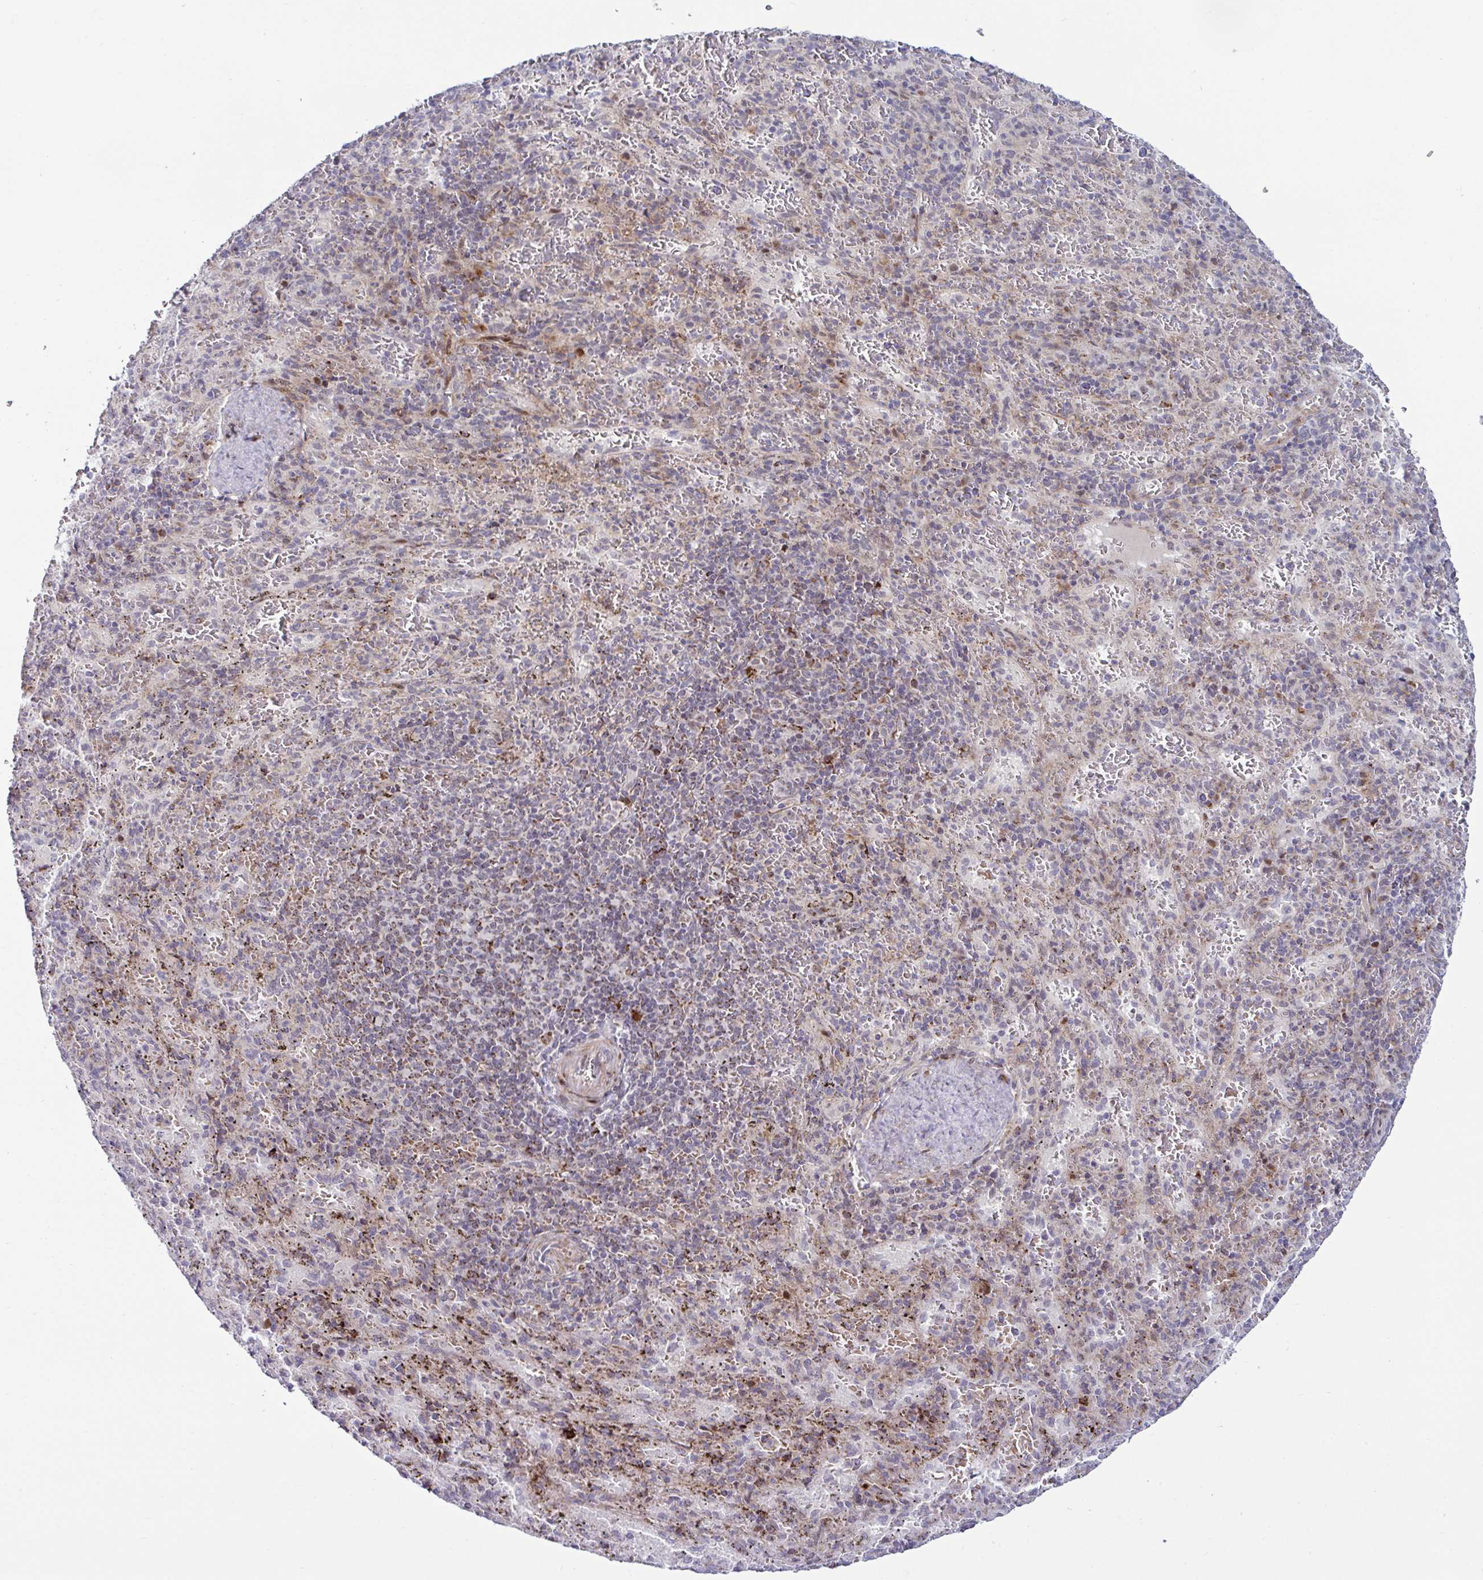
{"staining": {"intensity": "moderate", "quantity": "<25%", "location": "cytoplasmic/membranous"}, "tissue": "spleen", "cell_type": "Cells in red pulp", "image_type": "normal", "snomed": [{"axis": "morphology", "description": "Normal tissue, NOS"}, {"axis": "topography", "description": "Spleen"}], "caption": "IHC (DAB (3,3'-diaminobenzidine)) staining of normal human spleen reveals moderate cytoplasmic/membranous protein staining in about <25% of cells in red pulp.", "gene": "DZIP1", "patient": {"sex": "male", "age": 57}}